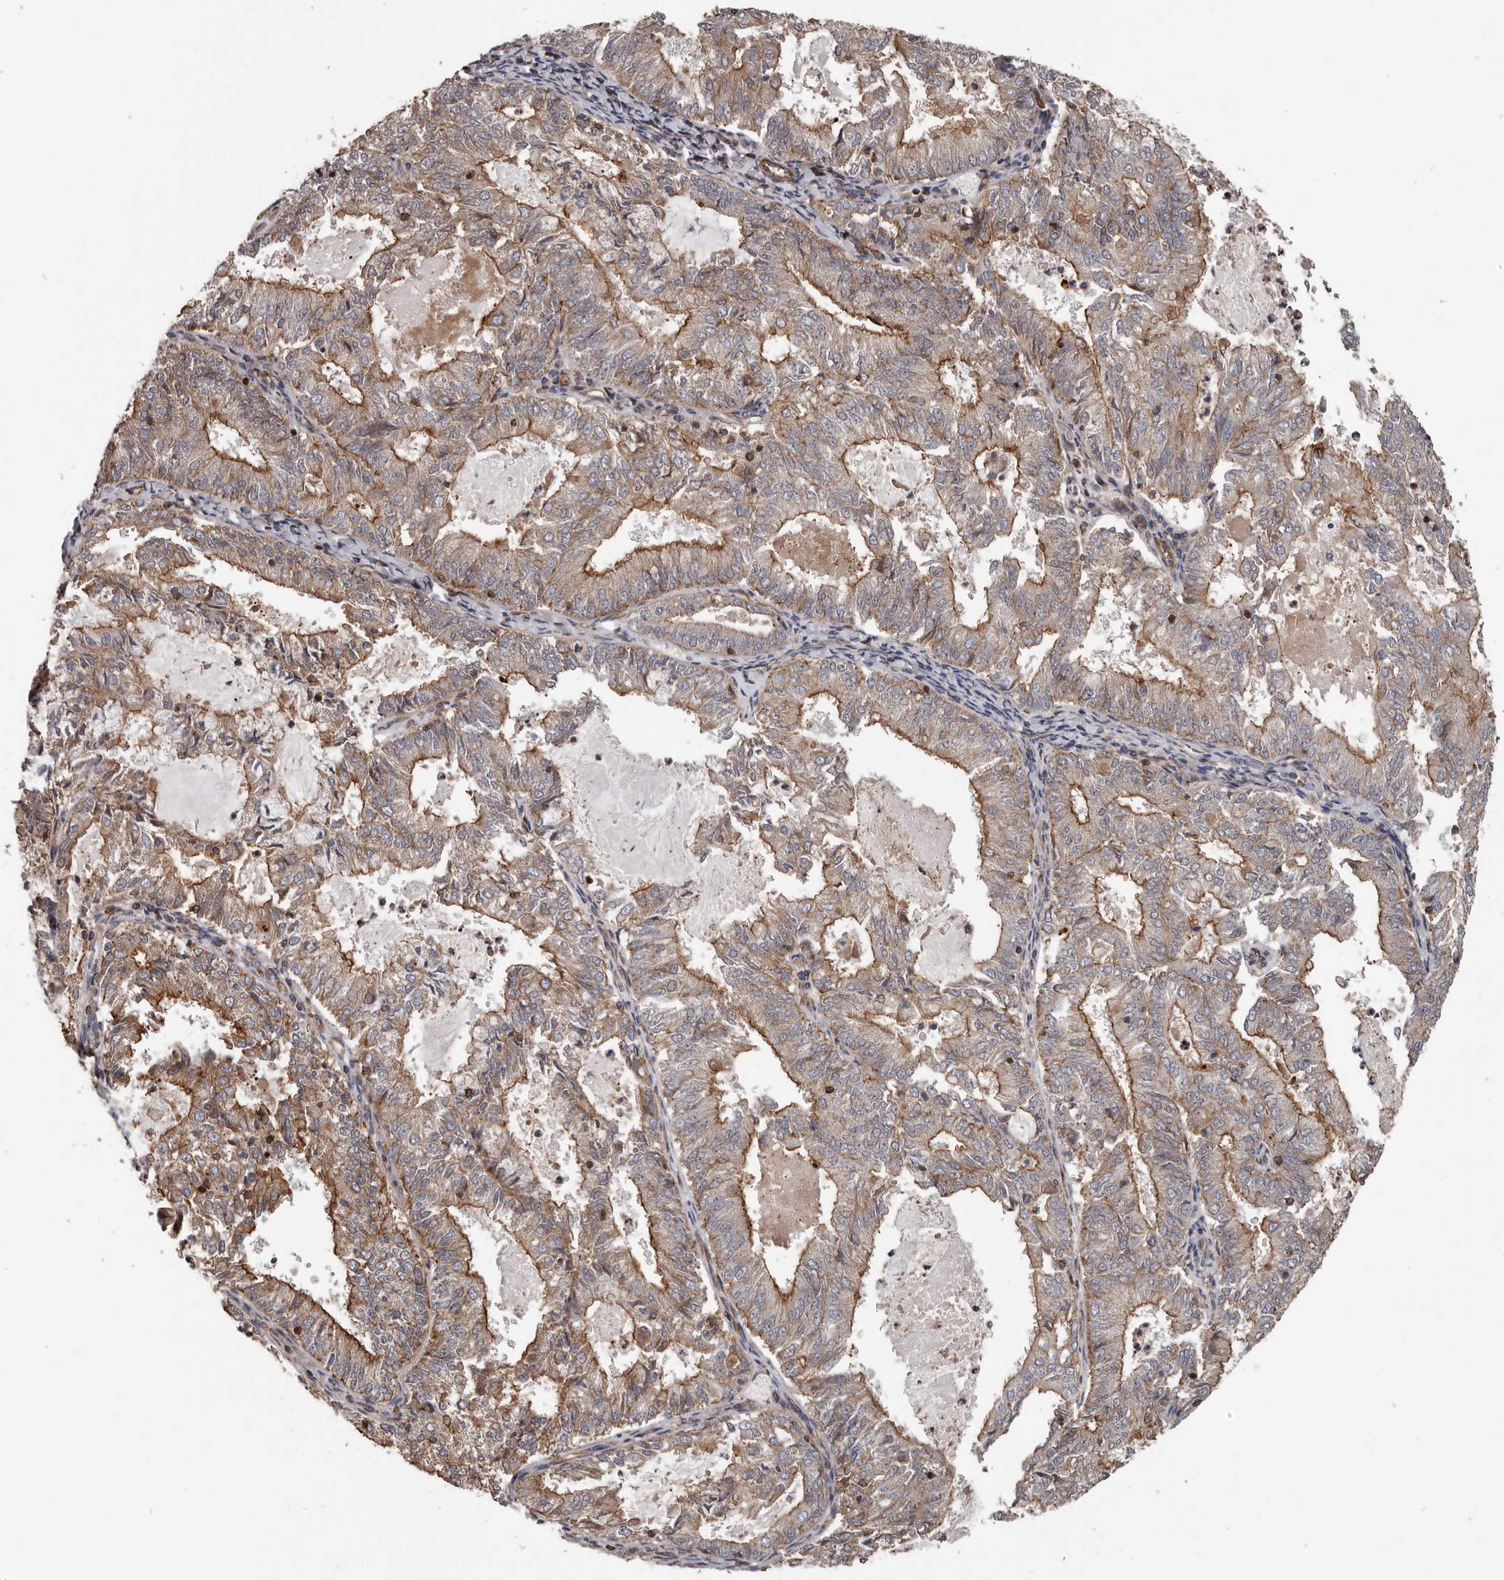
{"staining": {"intensity": "moderate", "quantity": ">75%", "location": "cytoplasmic/membranous"}, "tissue": "endometrial cancer", "cell_type": "Tumor cells", "image_type": "cancer", "snomed": [{"axis": "morphology", "description": "Adenocarcinoma, NOS"}, {"axis": "topography", "description": "Endometrium"}], "caption": "DAB immunohistochemical staining of endometrial adenocarcinoma reveals moderate cytoplasmic/membranous protein staining in about >75% of tumor cells.", "gene": "PNRC2", "patient": {"sex": "female", "age": 57}}